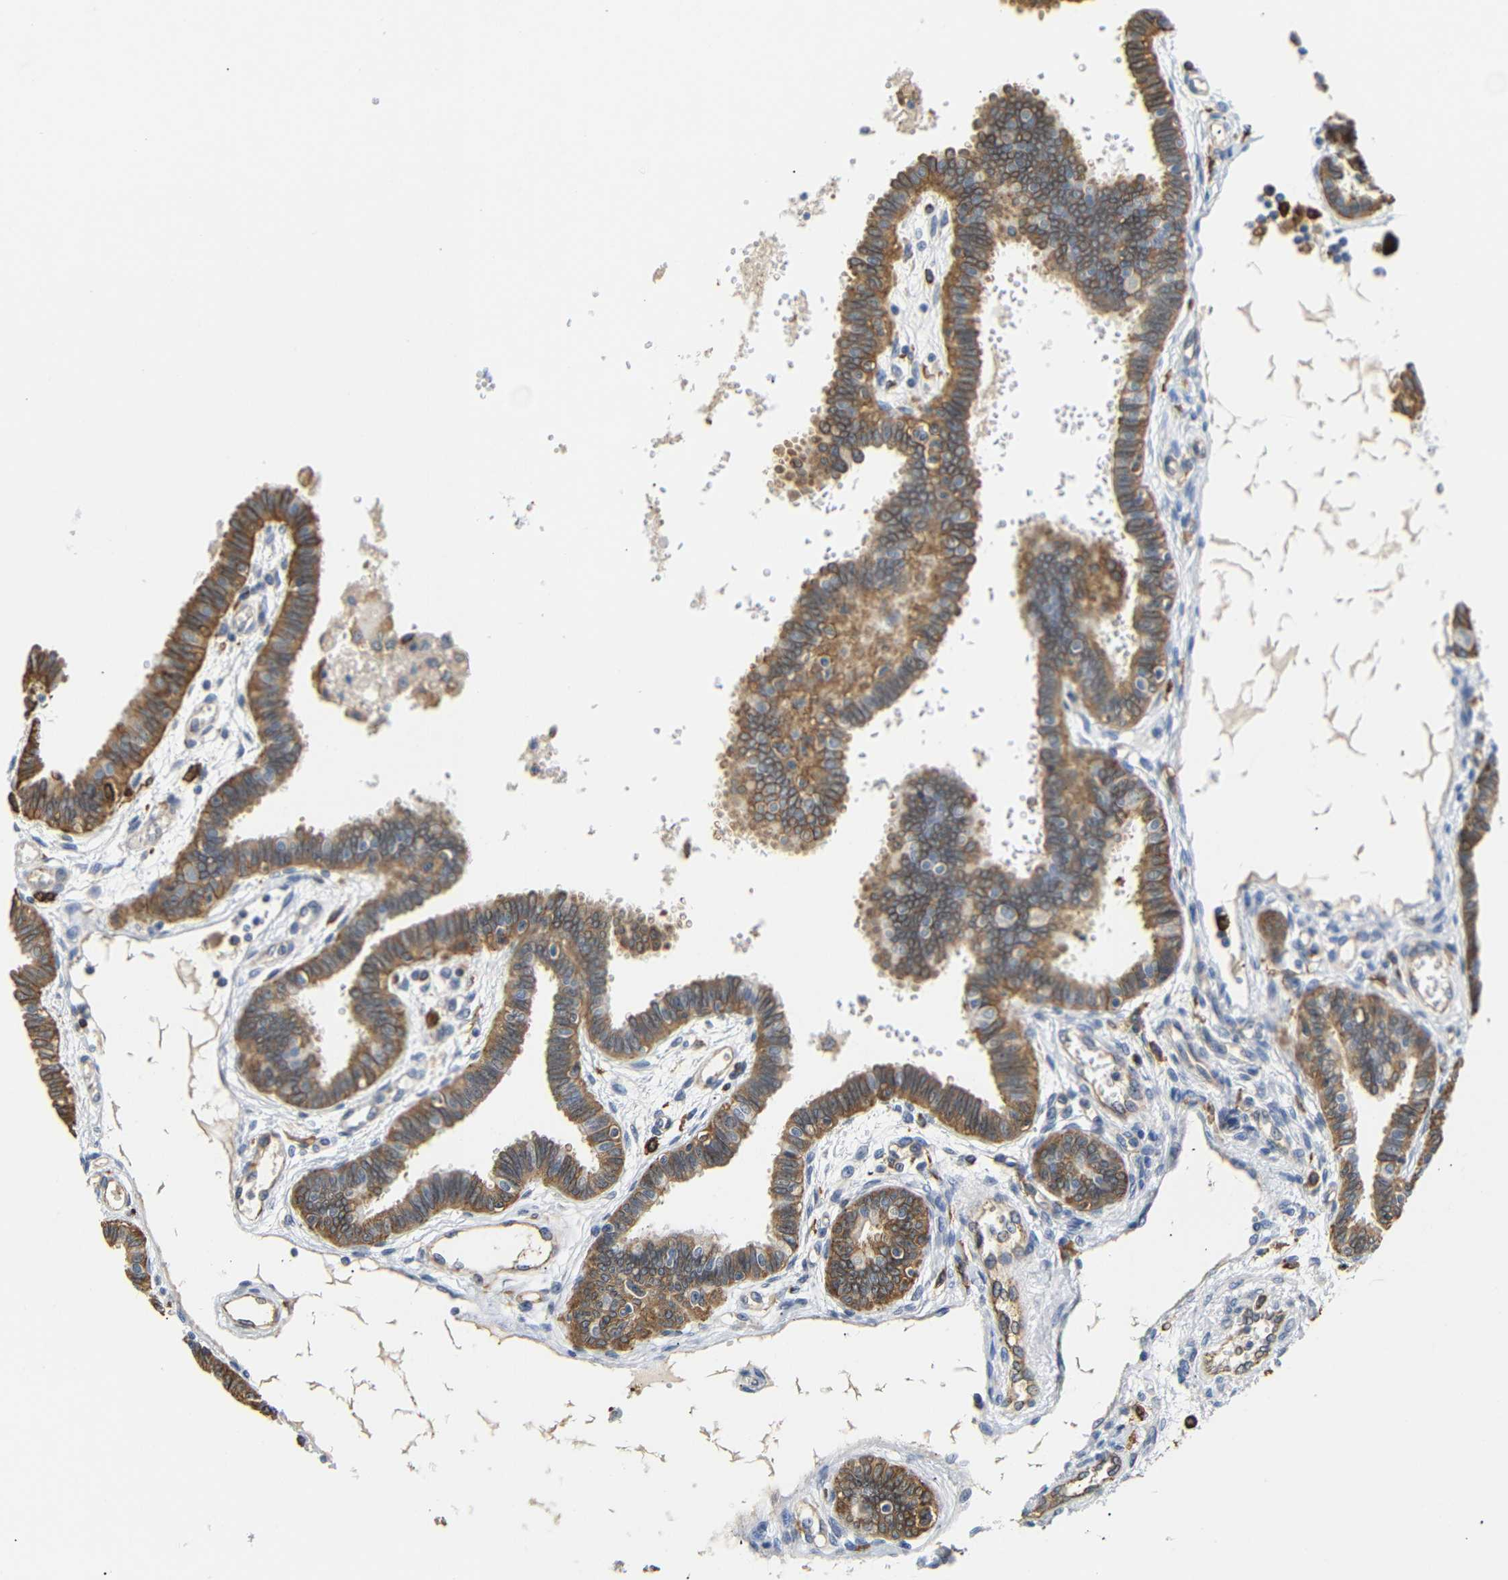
{"staining": {"intensity": "strong", "quantity": ">75%", "location": "cytoplasmic/membranous"}, "tissue": "fallopian tube", "cell_type": "Glandular cells", "image_type": "normal", "snomed": [{"axis": "morphology", "description": "Normal tissue, NOS"}, {"axis": "topography", "description": "Fallopian tube"}], "caption": "Immunohistochemical staining of unremarkable fallopian tube shows >75% levels of strong cytoplasmic/membranous protein expression in approximately >75% of glandular cells. Nuclei are stained in blue.", "gene": "HLA", "patient": {"sex": "female", "age": 32}}